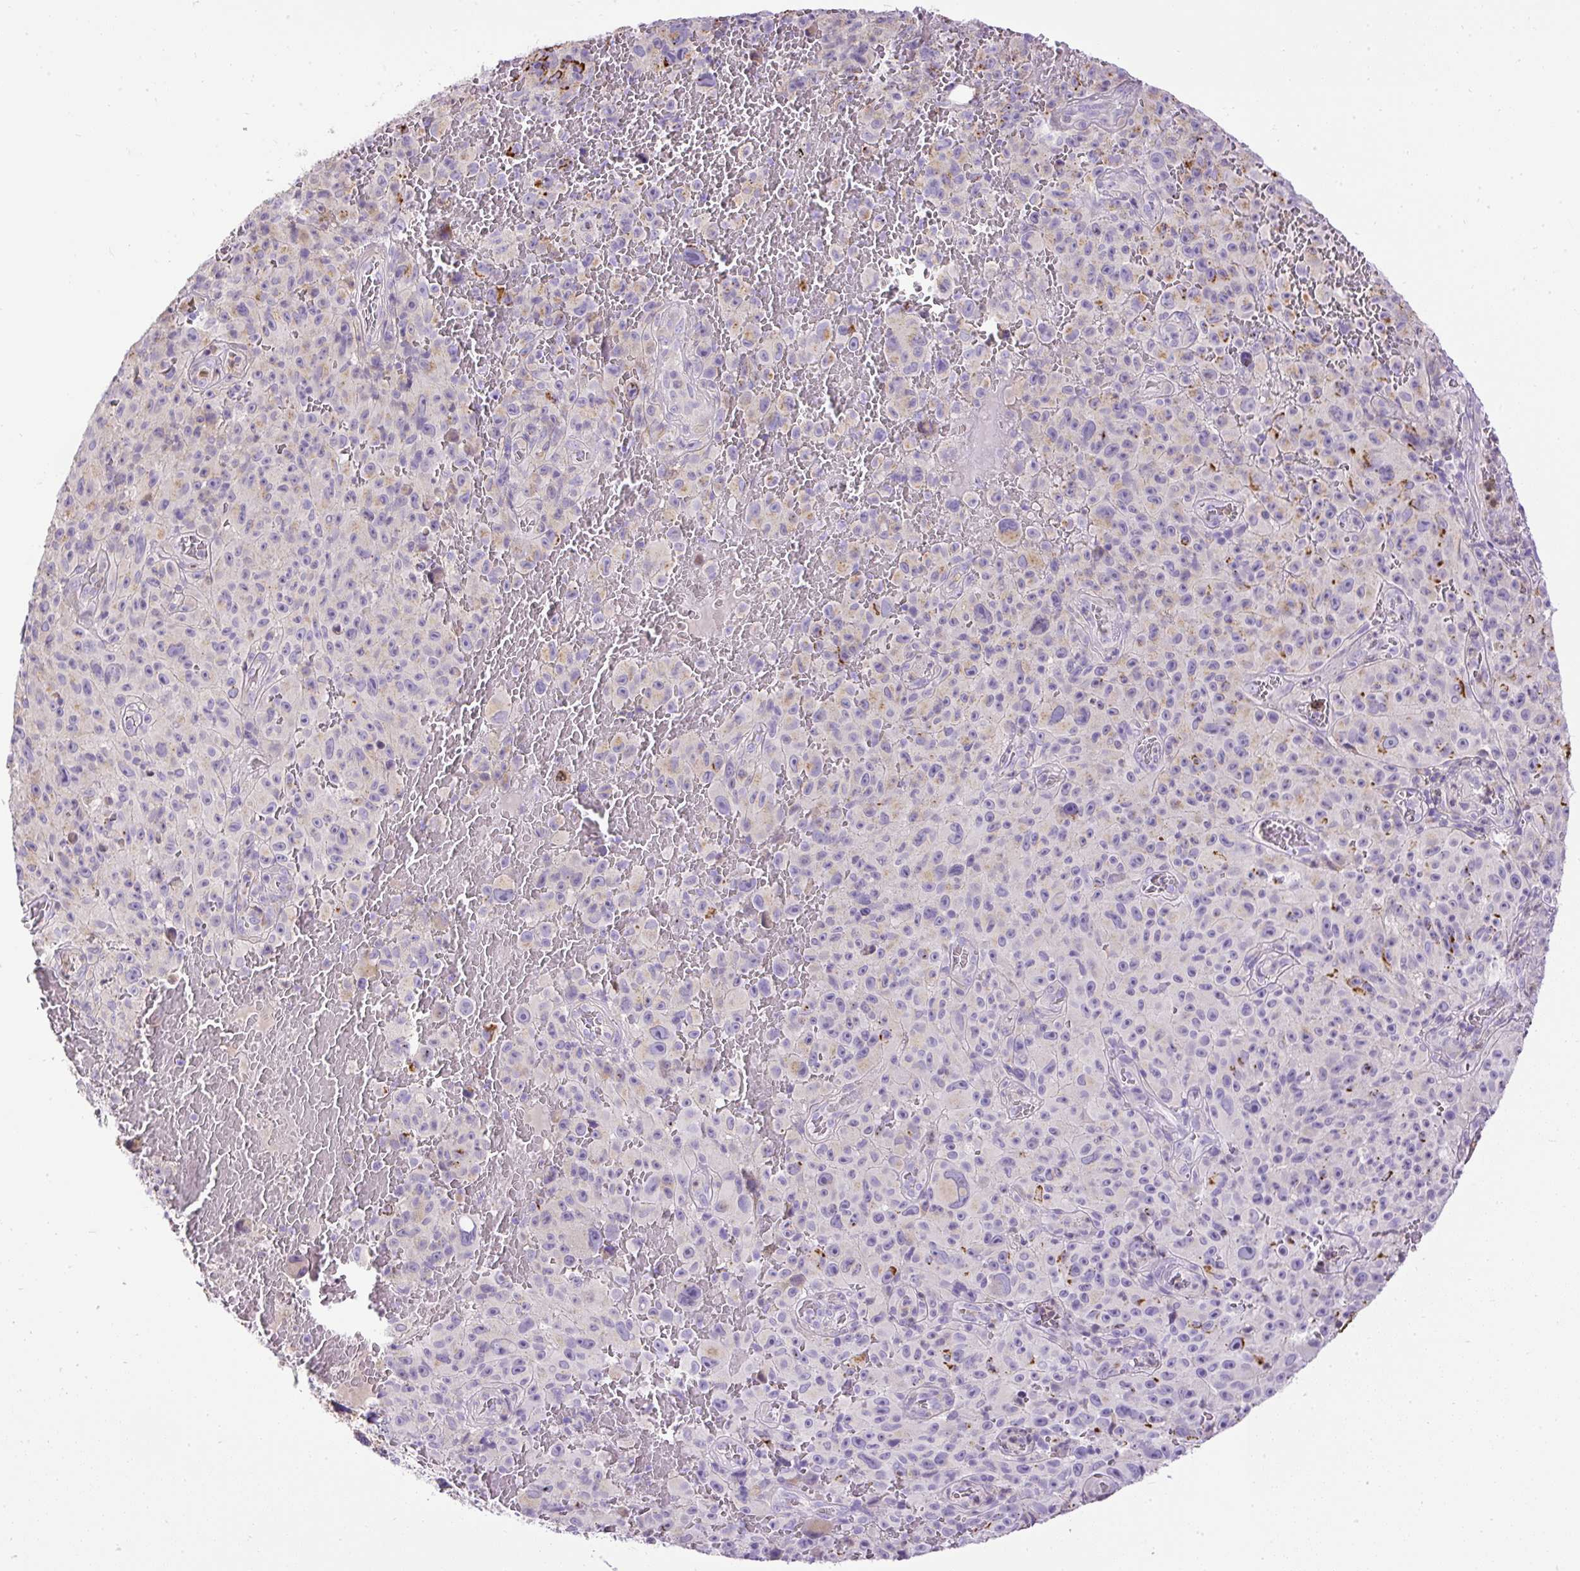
{"staining": {"intensity": "moderate", "quantity": "<25%", "location": "cytoplasmic/membranous"}, "tissue": "melanoma", "cell_type": "Tumor cells", "image_type": "cancer", "snomed": [{"axis": "morphology", "description": "Malignant melanoma, NOS"}, {"axis": "topography", "description": "Skin"}], "caption": "Protein expression analysis of malignant melanoma shows moderate cytoplasmic/membranous staining in about <25% of tumor cells. The protein is shown in brown color, while the nuclei are stained blue.", "gene": "CFAP47", "patient": {"sex": "female", "age": 82}}